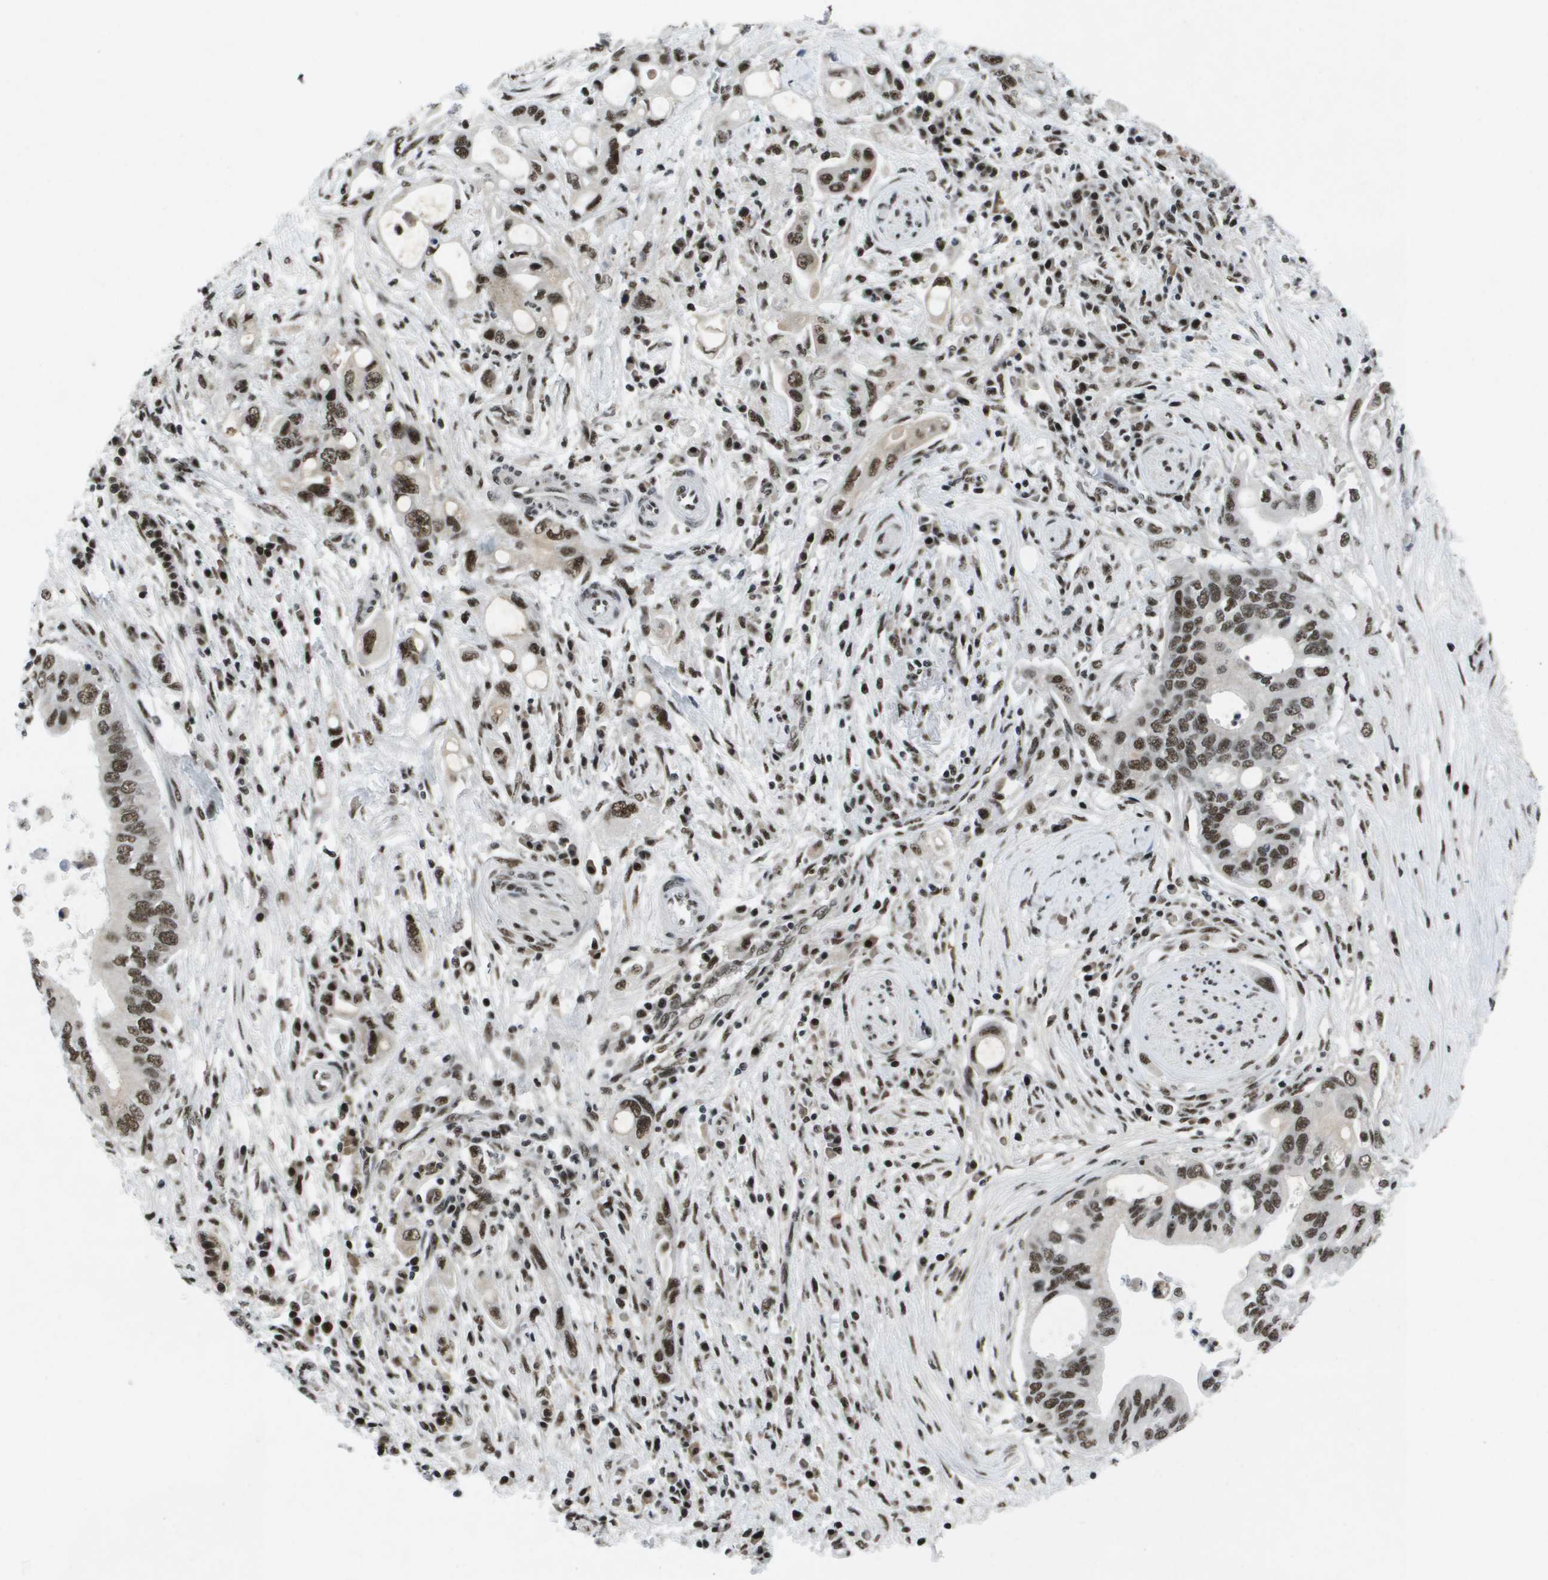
{"staining": {"intensity": "strong", "quantity": ">75%", "location": "nuclear"}, "tissue": "pancreatic cancer", "cell_type": "Tumor cells", "image_type": "cancer", "snomed": [{"axis": "morphology", "description": "Adenocarcinoma, NOS"}, {"axis": "topography", "description": "Pancreas"}], "caption": "DAB immunohistochemical staining of pancreatic cancer demonstrates strong nuclear protein positivity in approximately >75% of tumor cells.", "gene": "NSRP1", "patient": {"sex": "female", "age": 73}}